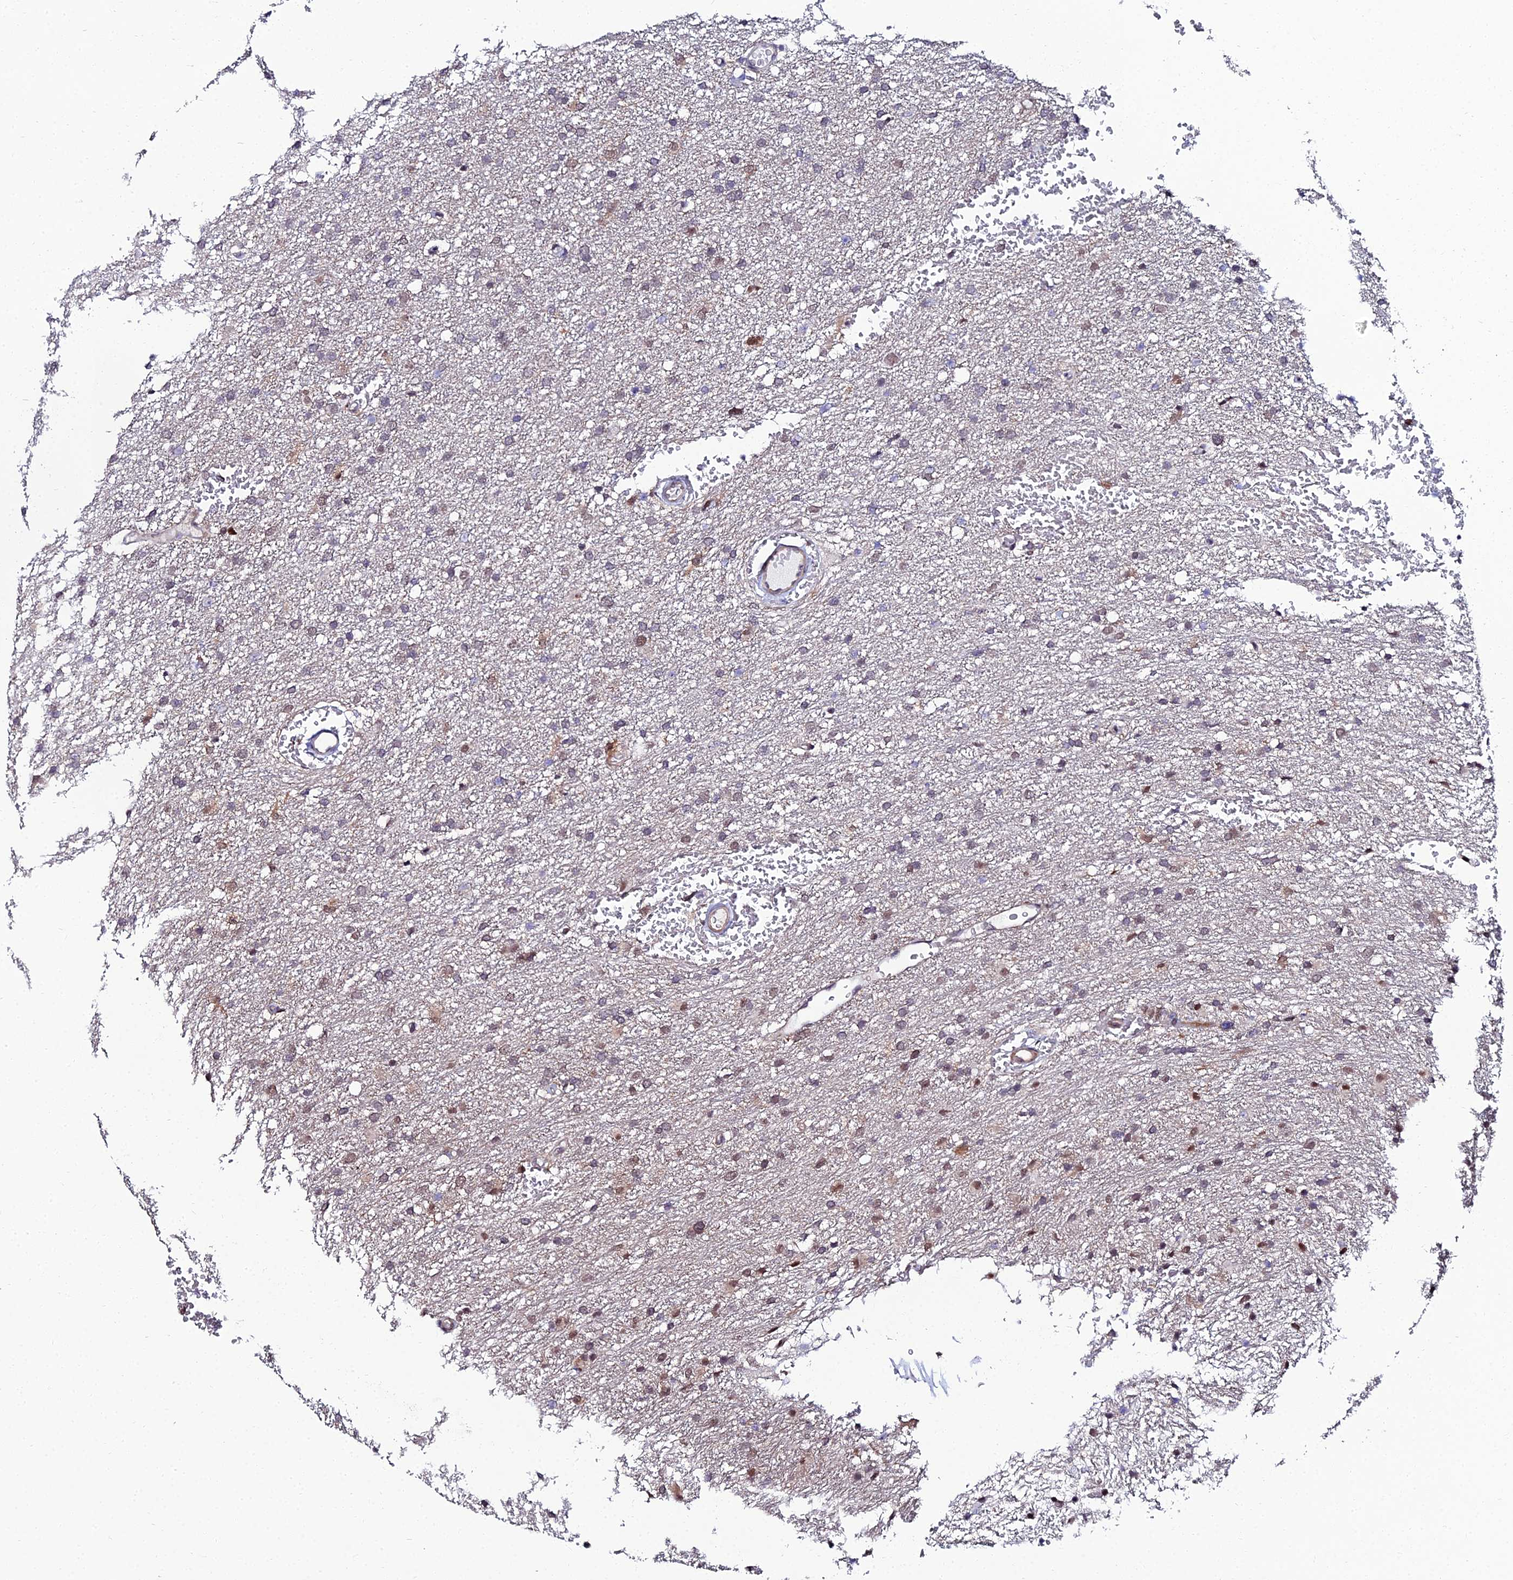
{"staining": {"intensity": "moderate", "quantity": "<25%", "location": "nuclear"}, "tissue": "glioma", "cell_type": "Tumor cells", "image_type": "cancer", "snomed": [{"axis": "morphology", "description": "Glioma, malignant, High grade"}, {"axis": "topography", "description": "Cerebral cortex"}], "caption": "Approximately <25% of tumor cells in high-grade glioma (malignant) display moderate nuclear protein expression as visualized by brown immunohistochemical staining.", "gene": "ZNF668", "patient": {"sex": "female", "age": 36}}